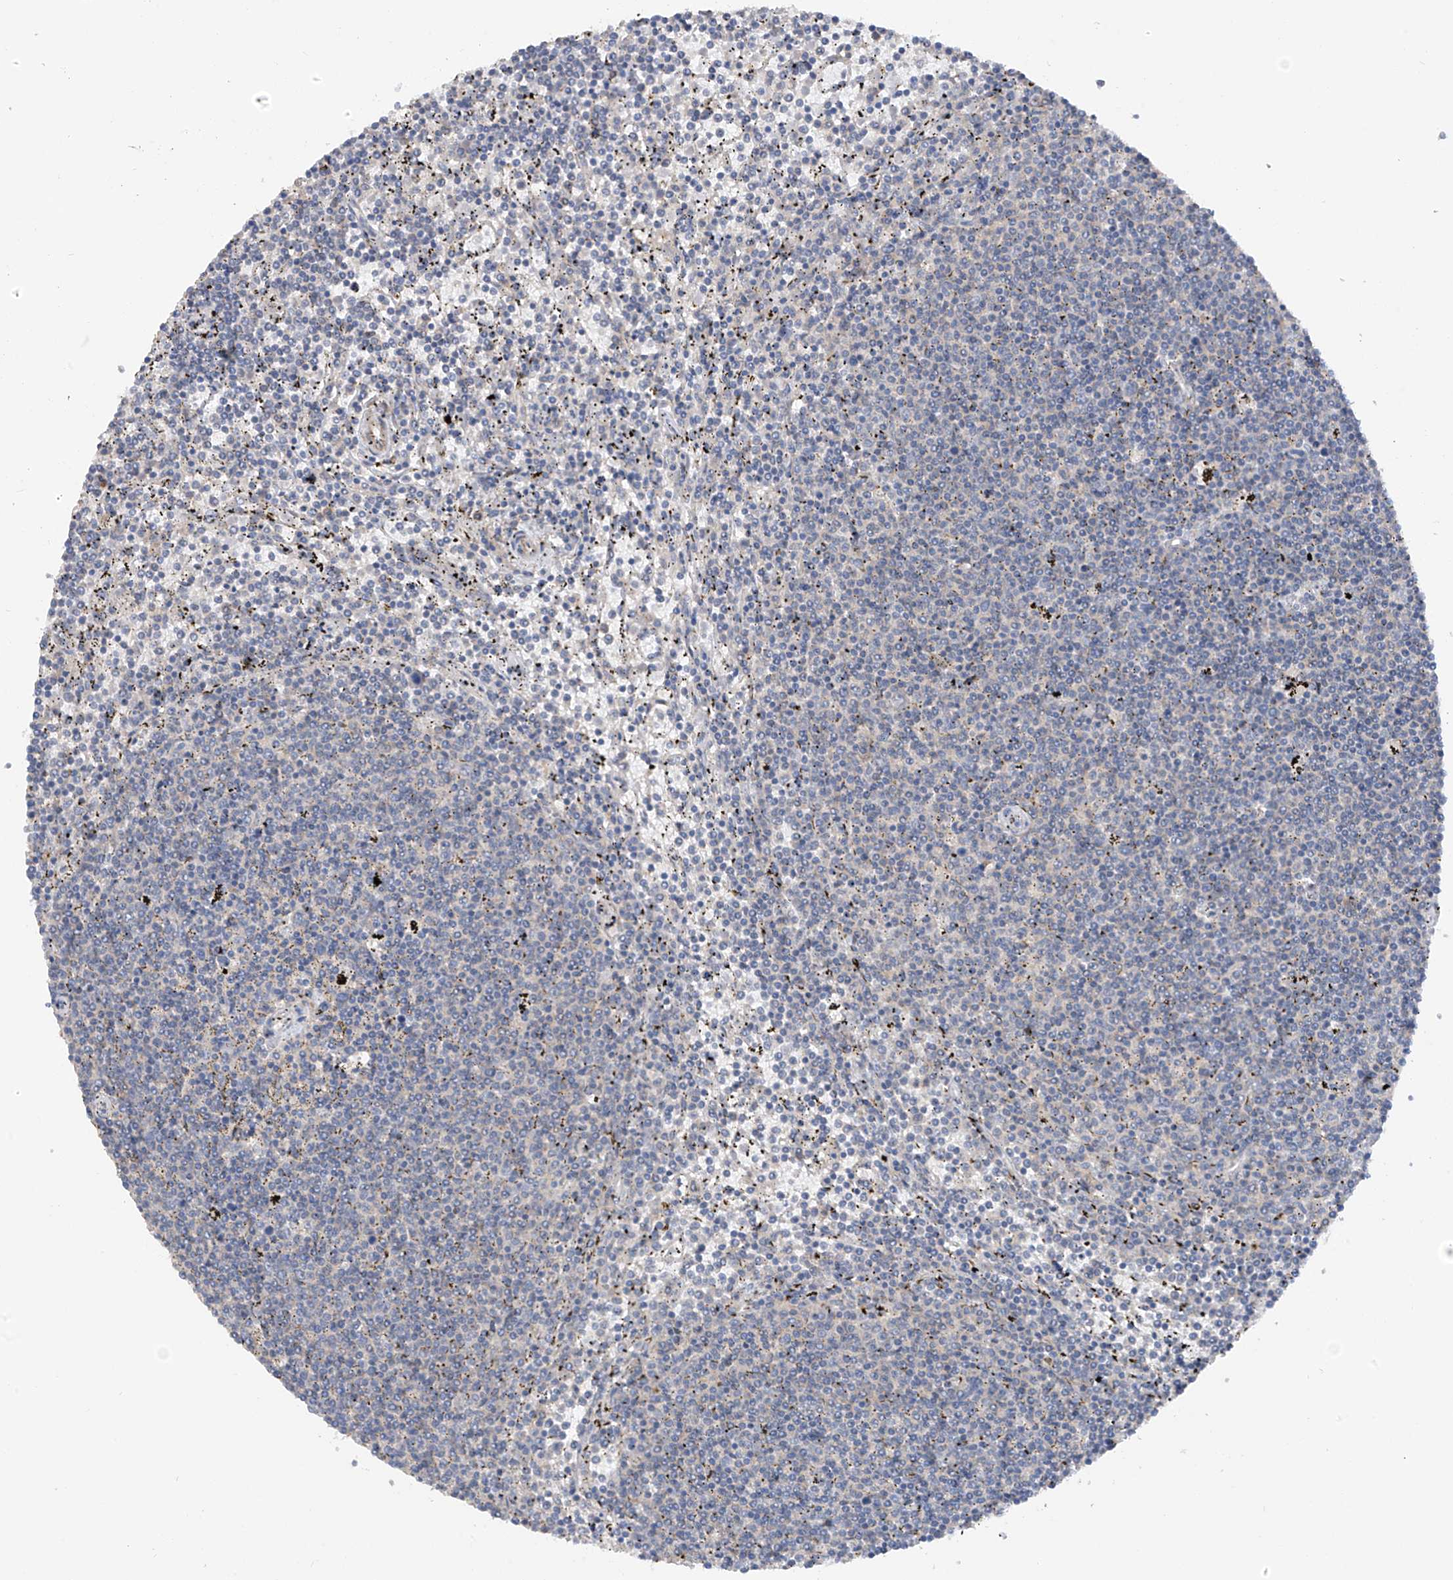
{"staining": {"intensity": "negative", "quantity": "none", "location": "none"}, "tissue": "lymphoma", "cell_type": "Tumor cells", "image_type": "cancer", "snomed": [{"axis": "morphology", "description": "Malignant lymphoma, non-Hodgkin's type, Low grade"}, {"axis": "topography", "description": "Spleen"}], "caption": "An IHC image of lymphoma is shown. There is no staining in tumor cells of lymphoma.", "gene": "GALNTL6", "patient": {"sex": "female", "age": 50}}